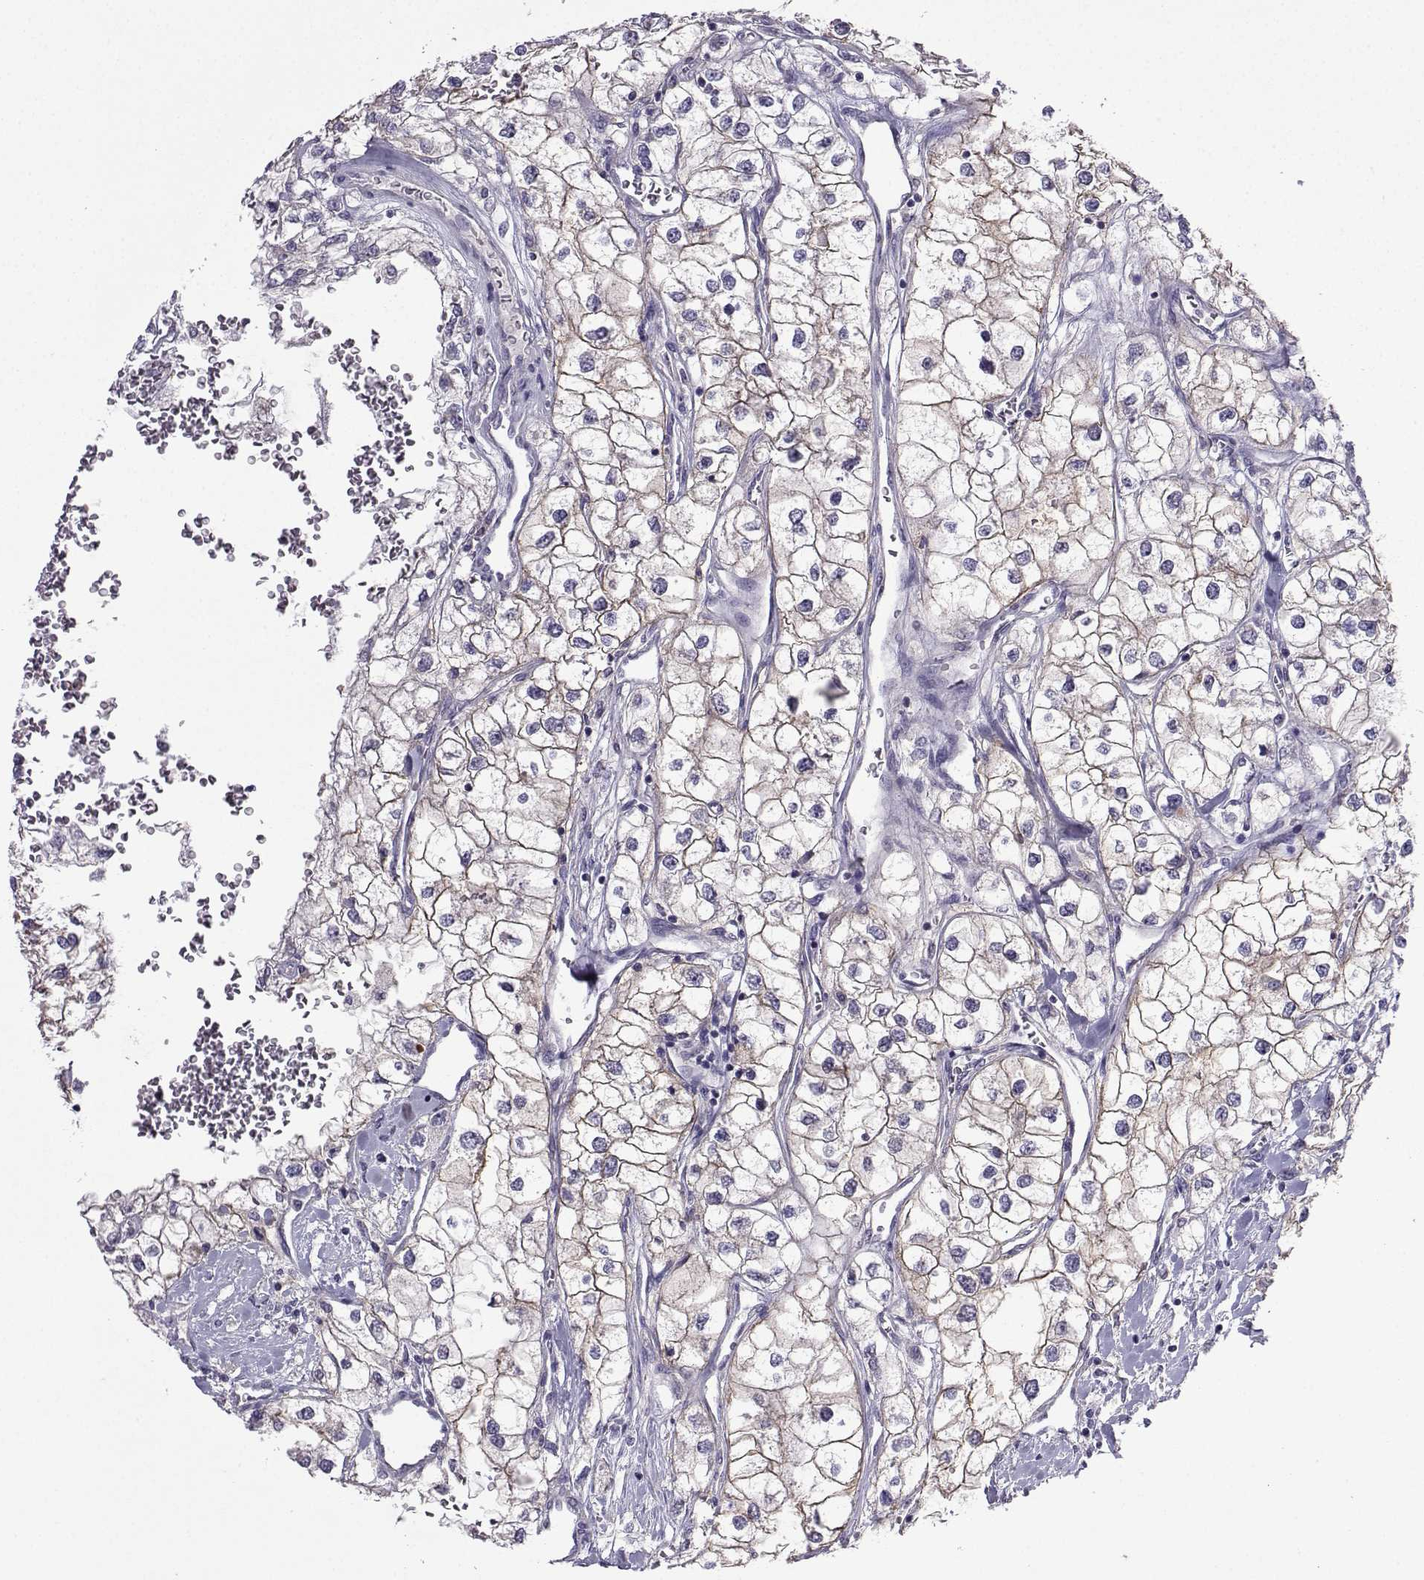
{"staining": {"intensity": "weak", "quantity": "25%-75%", "location": "cytoplasmic/membranous"}, "tissue": "renal cancer", "cell_type": "Tumor cells", "image_type": "cancer", "snomed": [{"axis": "morphology", "description": "Adenocarcinoma, NOS"}, {"axis": "topography", "description": "Kidney"}], "caption": "Immunohistochemistry photomicrograph of renal cancer (adenocarcinoma) stained for a protein (brown), which displays low levels of weak cytoplasmic/membranous expression in about 25%-75% of tumor cells.", "gene": "FCAMR", "patient": {"sex": "male", "age": 59}}